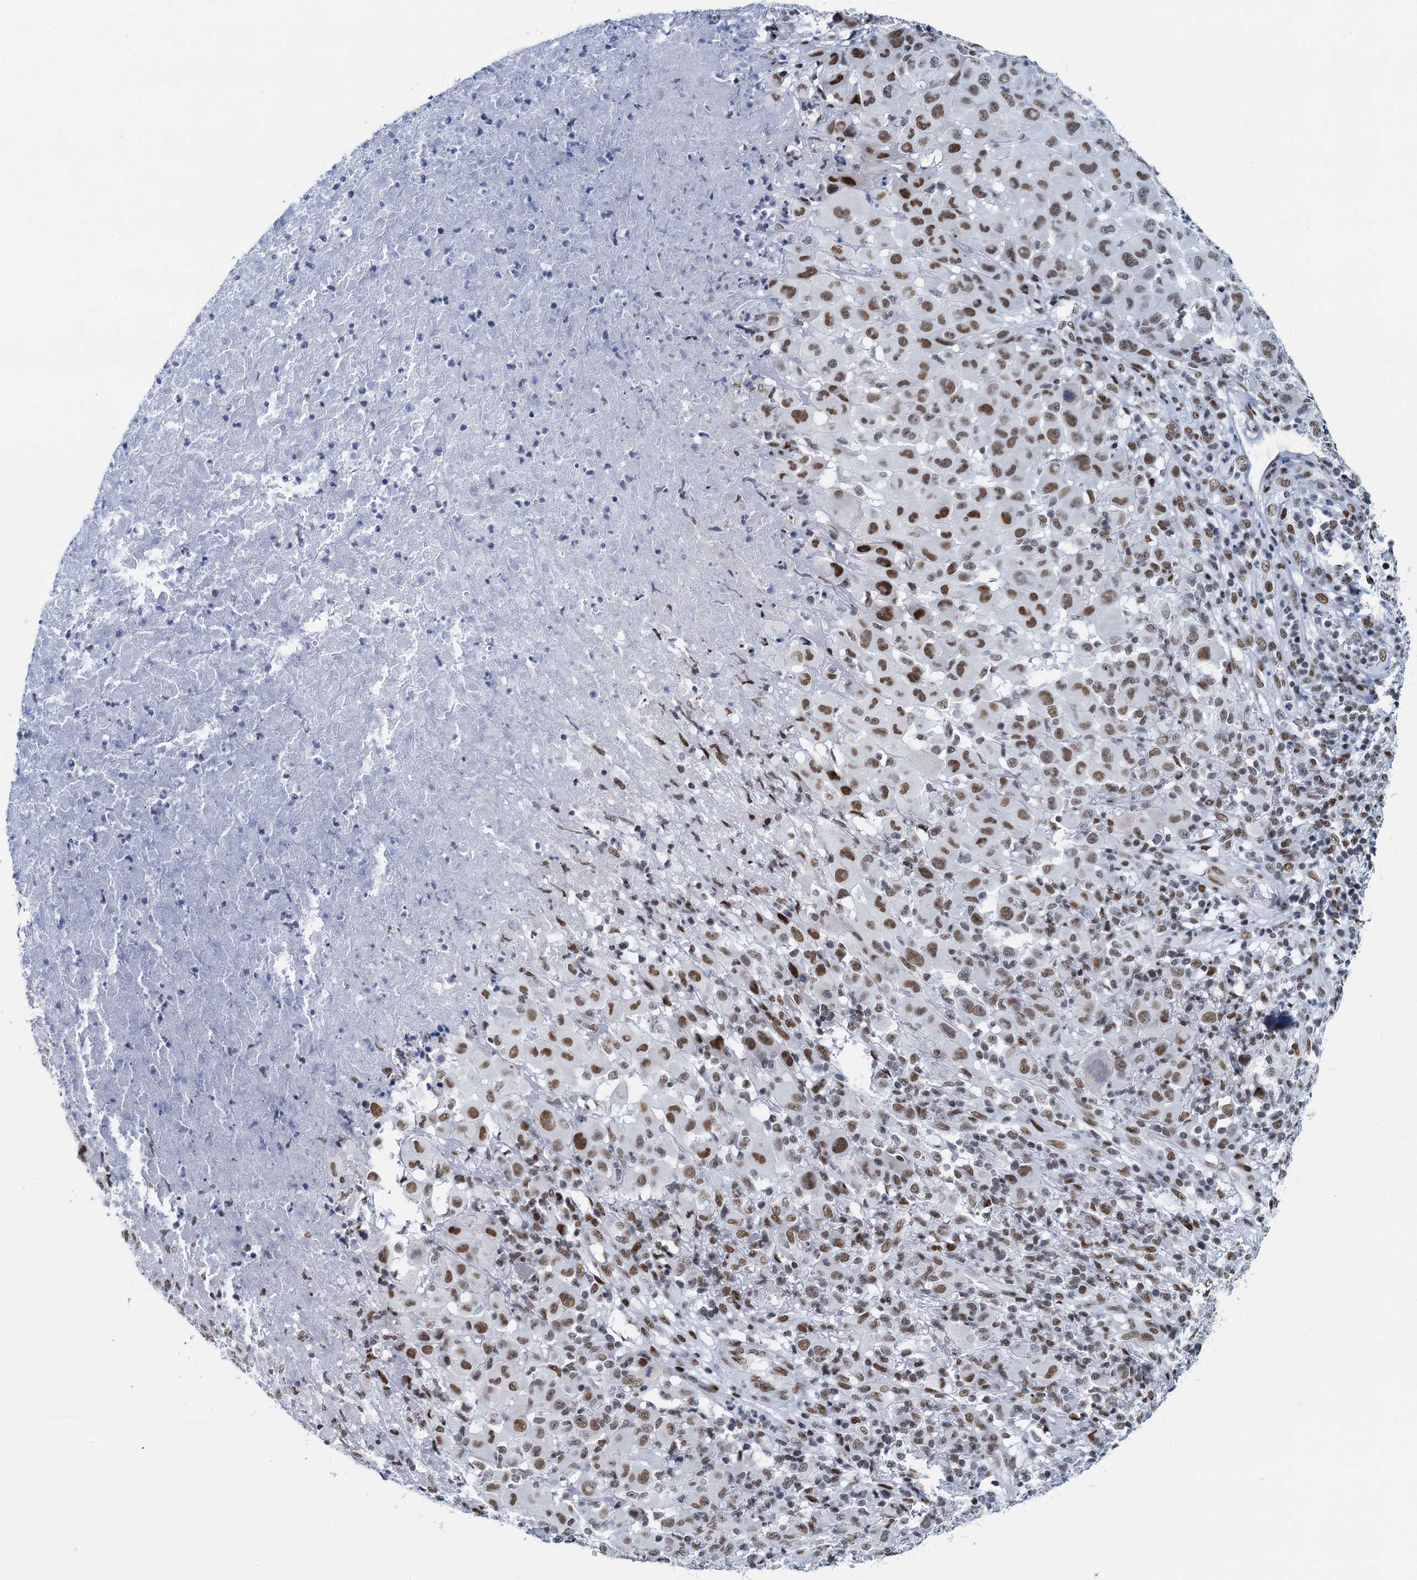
{"staining": {"intensity": "moderate", "quantity": ">75%", "location": "nuclear"}, "tissue": "melanoma", "cell_type": "Tumor cells", "image_type": "cancer", "snomed": [{"axis": "morphology", "description": "Malignant melanoma, NOS"}, {"axis": "topography", "description": "Skin"}], "caption": "Immunohistochemical staining of malignant melanoma reveals medium levels of moderate nuclear expression in approximately >75% of tumor cells.", "gene": "HNRNPUL2", "patient": {"sex": "male", "age": 73}}